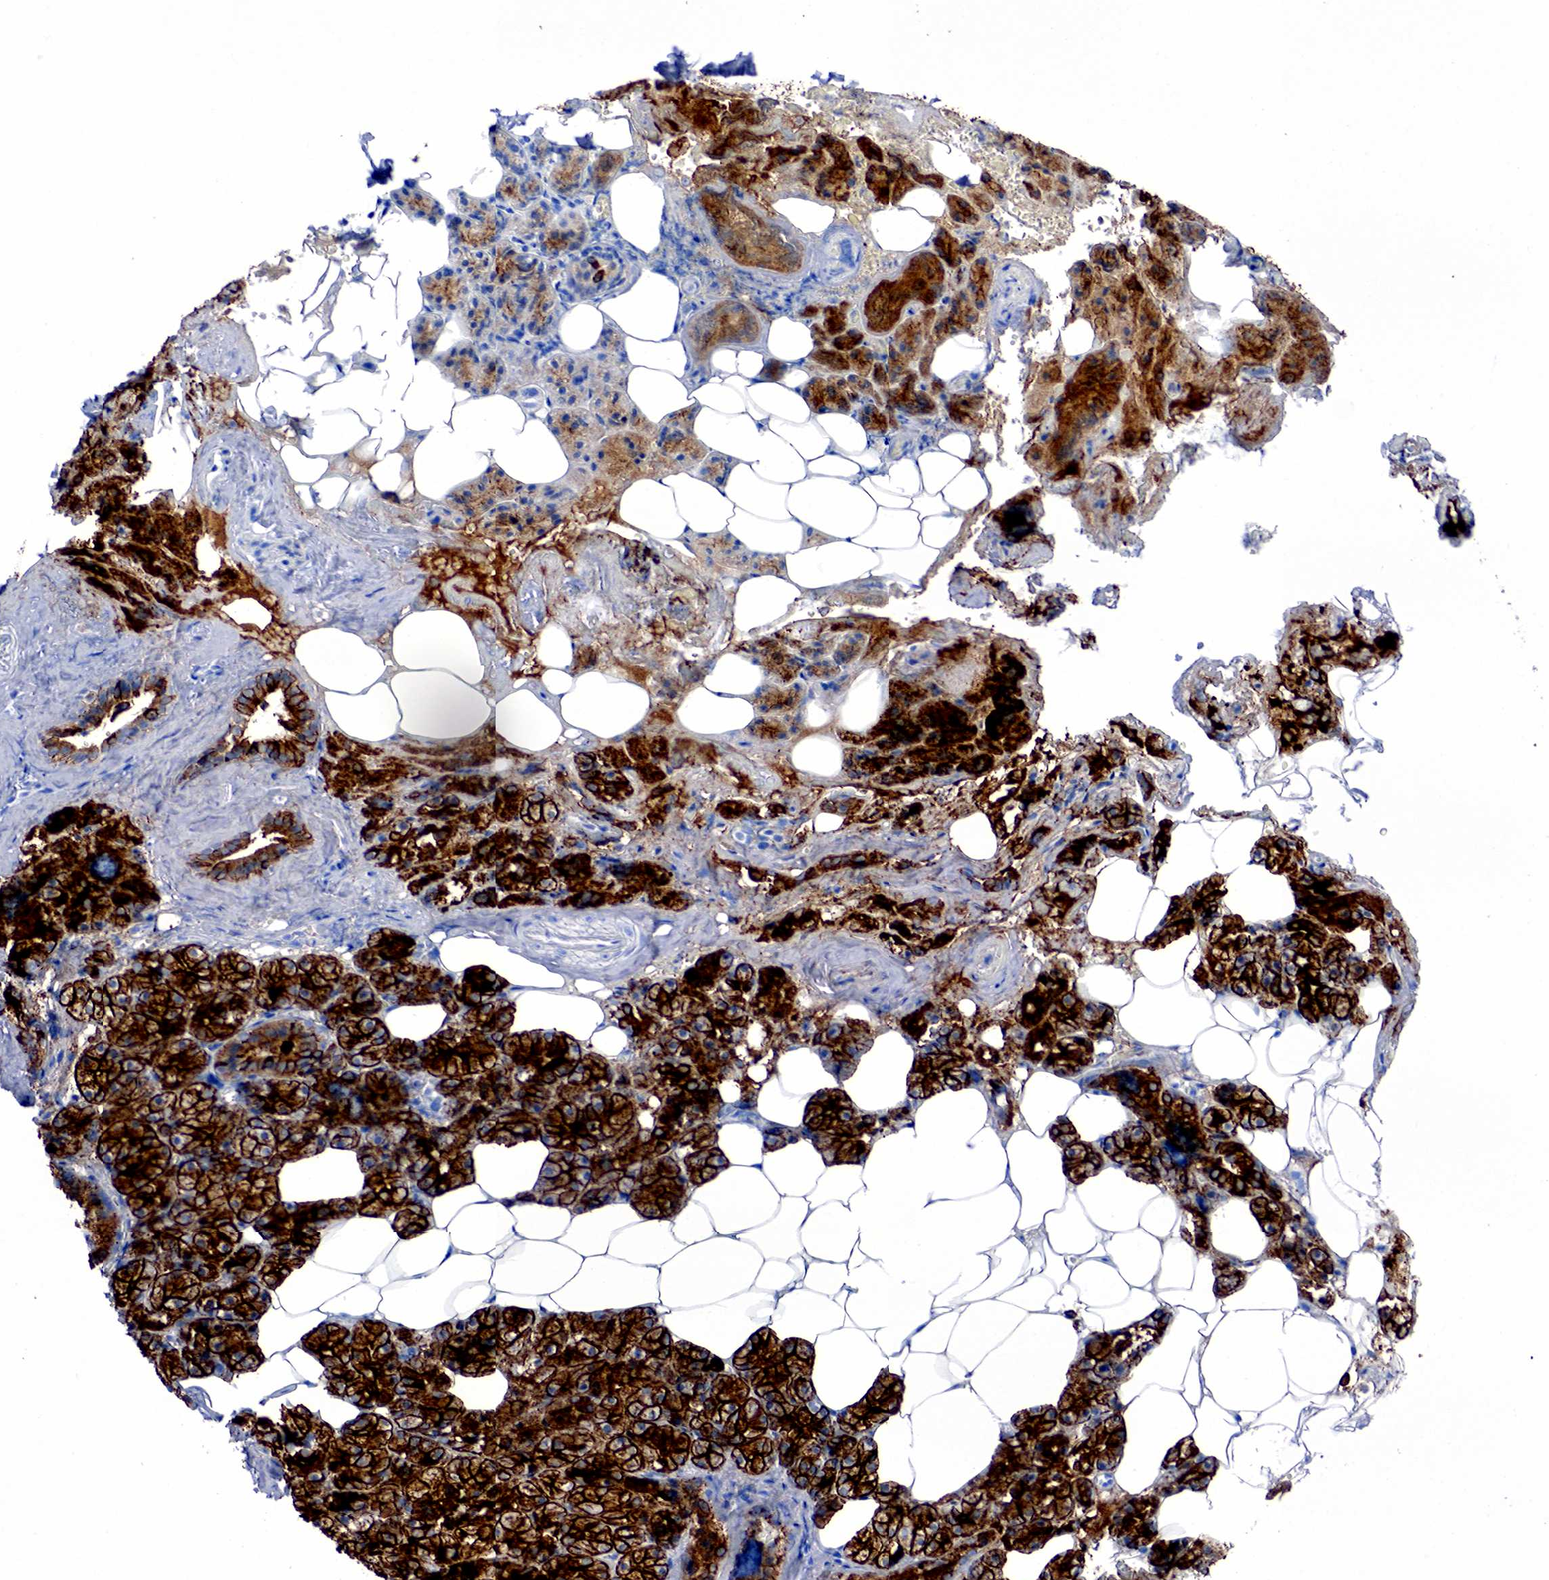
{"staining": {"intensity": "strong", "quantity": ">75%", "location": "cytoplasmic/membranous"}, "tissue": "salivary gland", "cell_type": "Glandular cells", "image_type": "normal", "snomed": [{"axis": "morphology", "description": "Normal tissue, NOS"}, {"axis": "topography", "description": "Salivary gland"}], "caption": "High-power microscopy captured an IHC image of unremarkable salivary gland, revealing strong cytoplasmic/membranous positivity in about >75% of glandular cells.", "gene": "KRT18", "patient": {"sex": "female", "age": 55}}